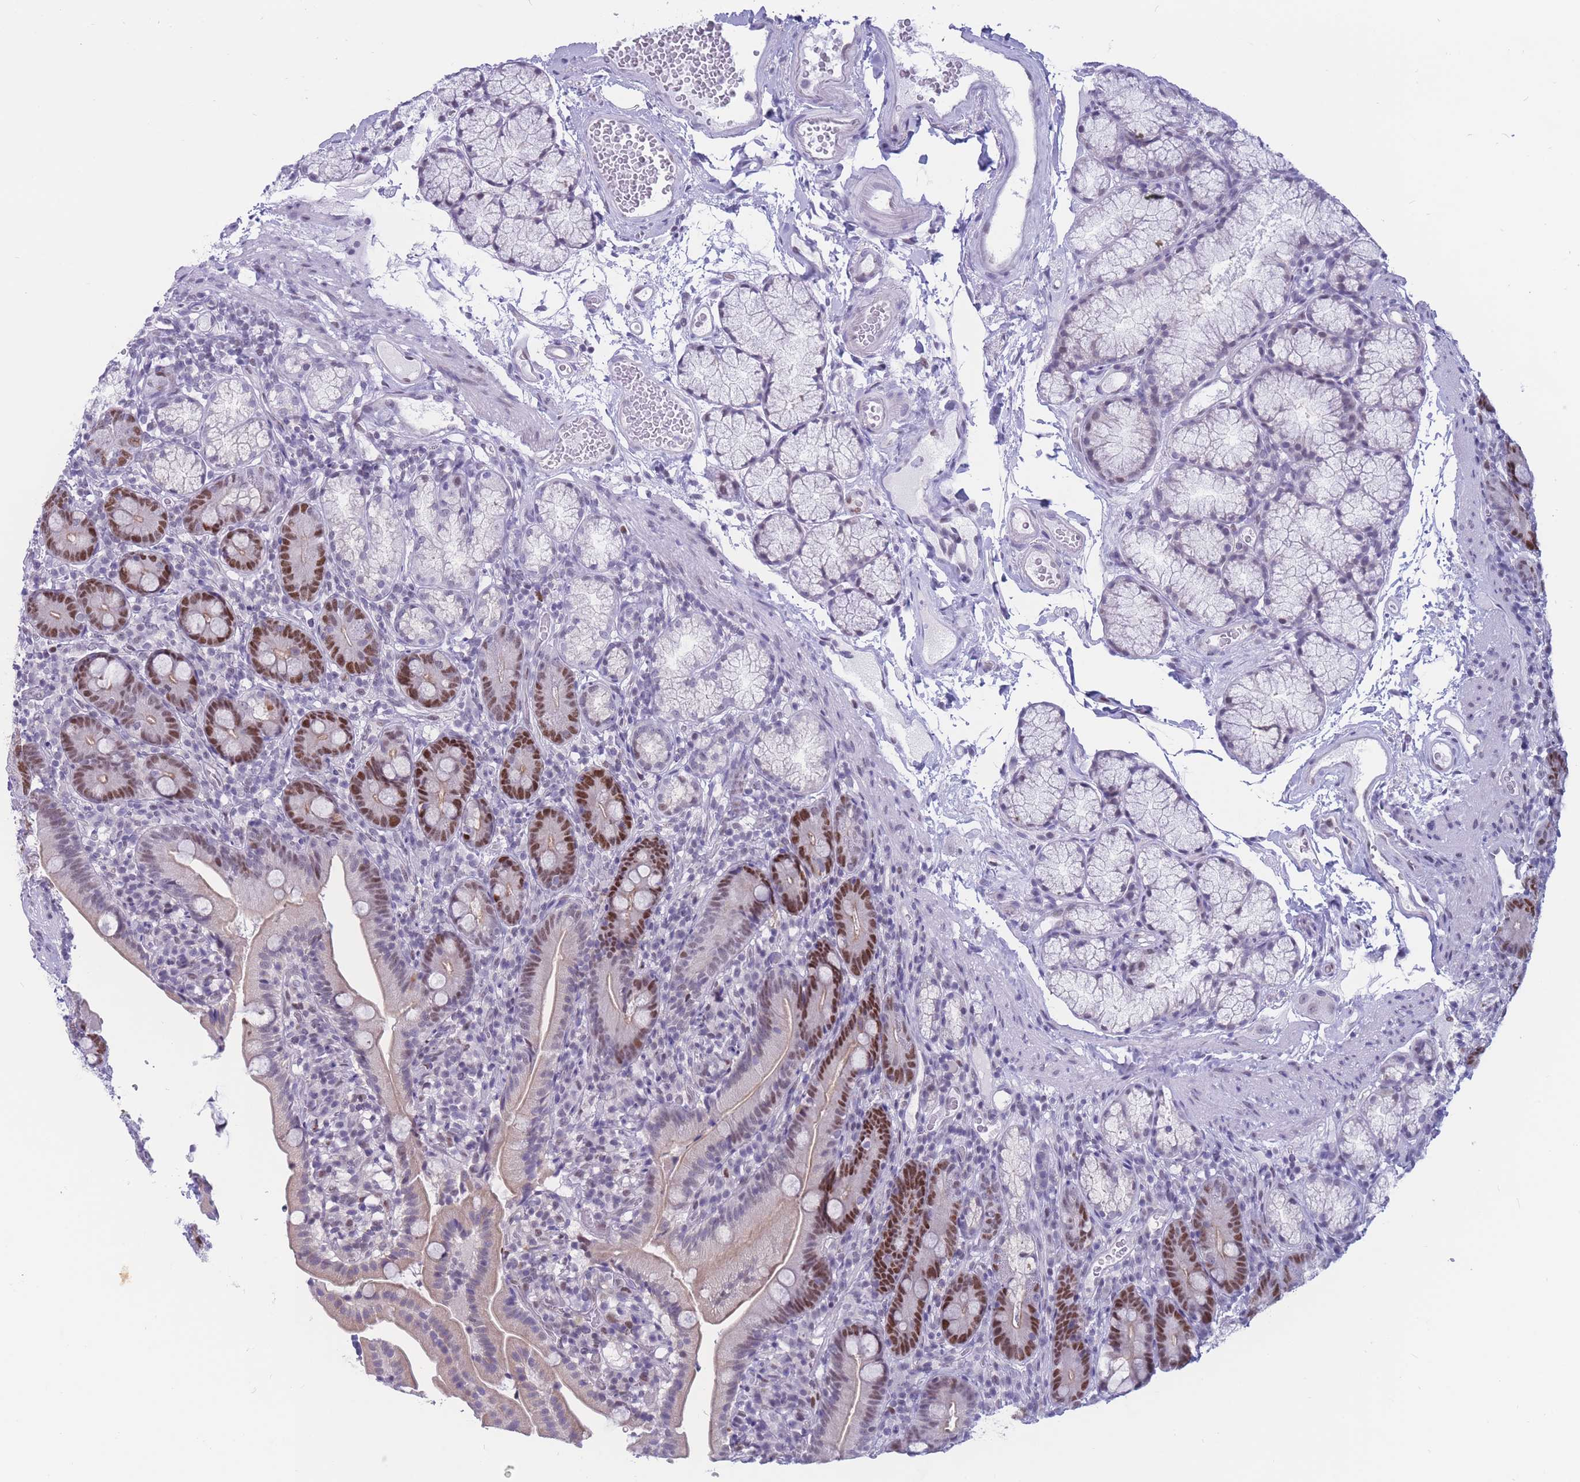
{"staining": {"intensity": "strong", "quantity": "25%-75%", "location": "nuclear"}, "tissue": "duodenum", "cell_type": "Glandular cells", "image_type": "normal", "snomed": [{"axis": "morphology", "description": "Normal tissue, NOS"}, {"axis": "topography", "description": "Duodenum"}], "caption": "The histopathology image demonstrates staining of unremarkable duodenum, revealing strong nuclear protein expression (brown color) within glandular cells.", "gene": "NASP", "patient": {"sex": "female", "age": 67}}